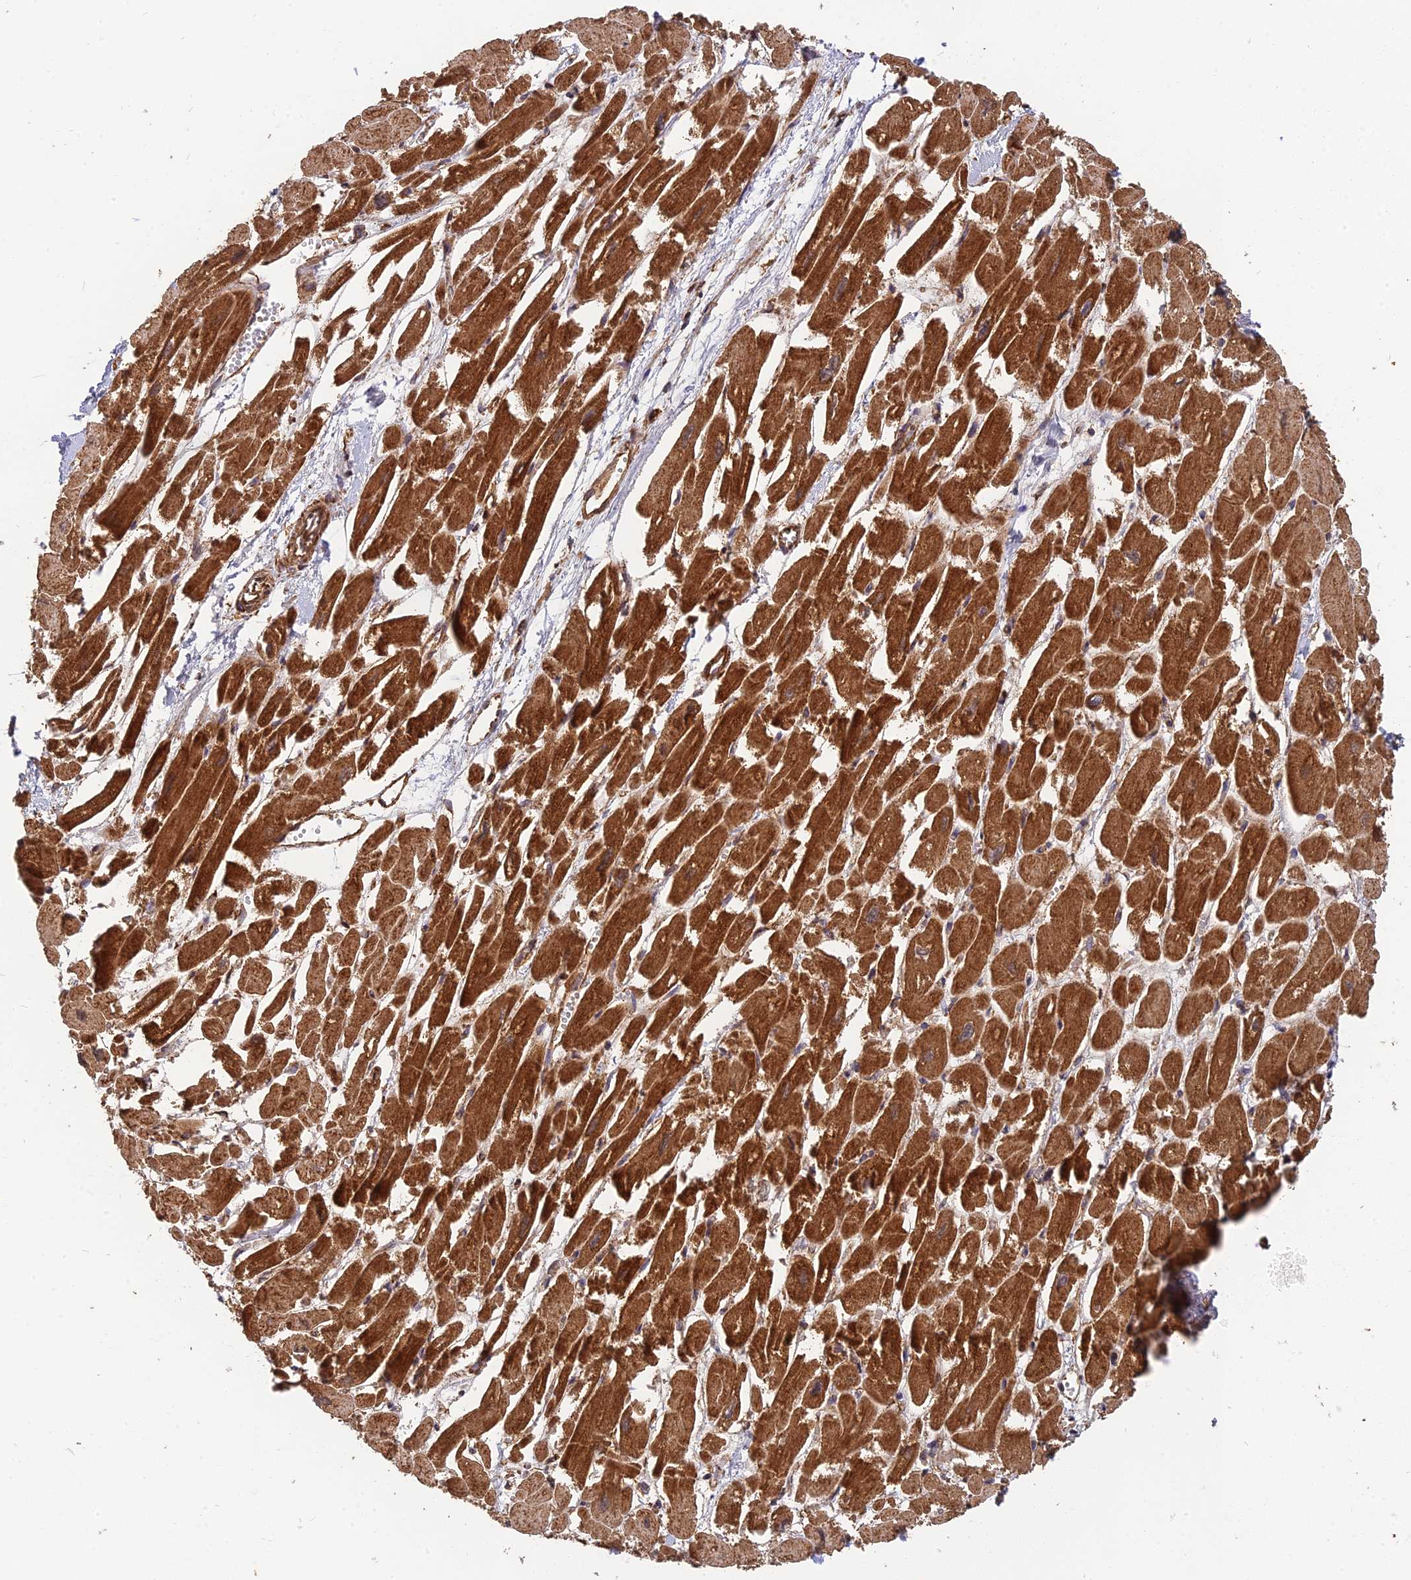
{"staining": {"intensity": "strong", "quantity": ">75%", "location": "cytoplasmic/membranous"}, "tissue": "heart muscle", "cell_type": "Cardiomyocytes", "image_type": "normal", "snomed": [{"axis": "morphology", "description": "Normal tissue, NOS"}, {"axis": "topography", "description": "Heart"}], "caption": "IHC (DAB (3,3'-diaminobenzidine)) staining of unremarkable heart muscle reveals strong cytoplasmic/membranous protein staining in approximately >75% of cardiomyocytes. (Brightfield microscopy of DAB IHC at high magnification).", "gene": "DSTYK", "patient": {"sex": "male", "age": 54}}